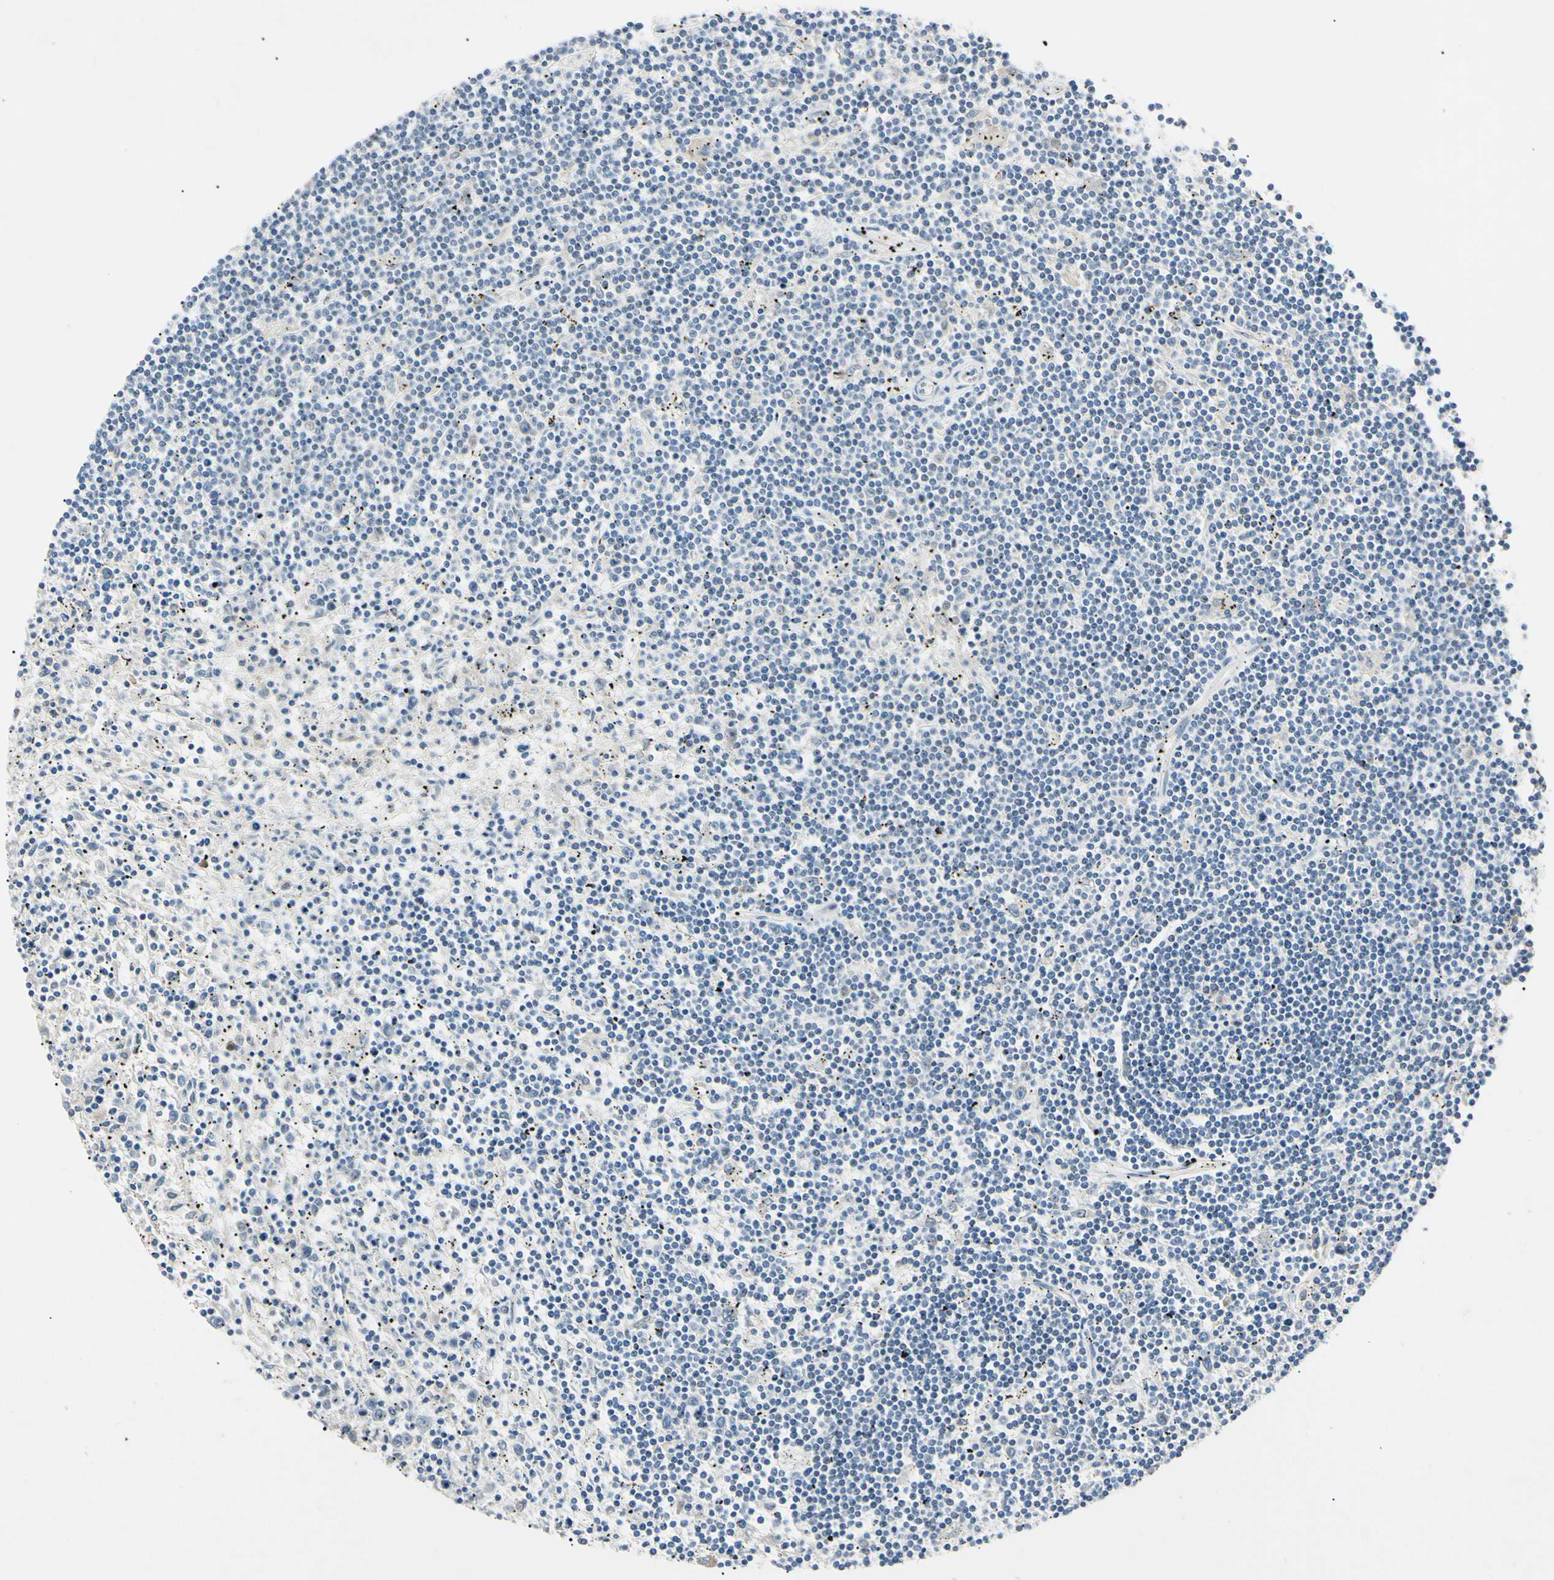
{"staining": {"intensity": "negative", "quantity": "none", "location": "none"}, "tissue": "lymphoma", "cell_type": "Tumor cells", "image_type": "cancer", "snomed": [{"axis": "morphology", "description": "Malignant lymphoma, non-Hodgkin's type, Low grade"}, {"axis": "topography", "description": "Spleen"}], "caption": "DAB (3,3'-diaminobenzidine) immunohistochemical staining of lymphoma reveals no significant expression in tumor cells.", "gene": "DNAJB12", "patient": {"sex": "male", "age": 76}}